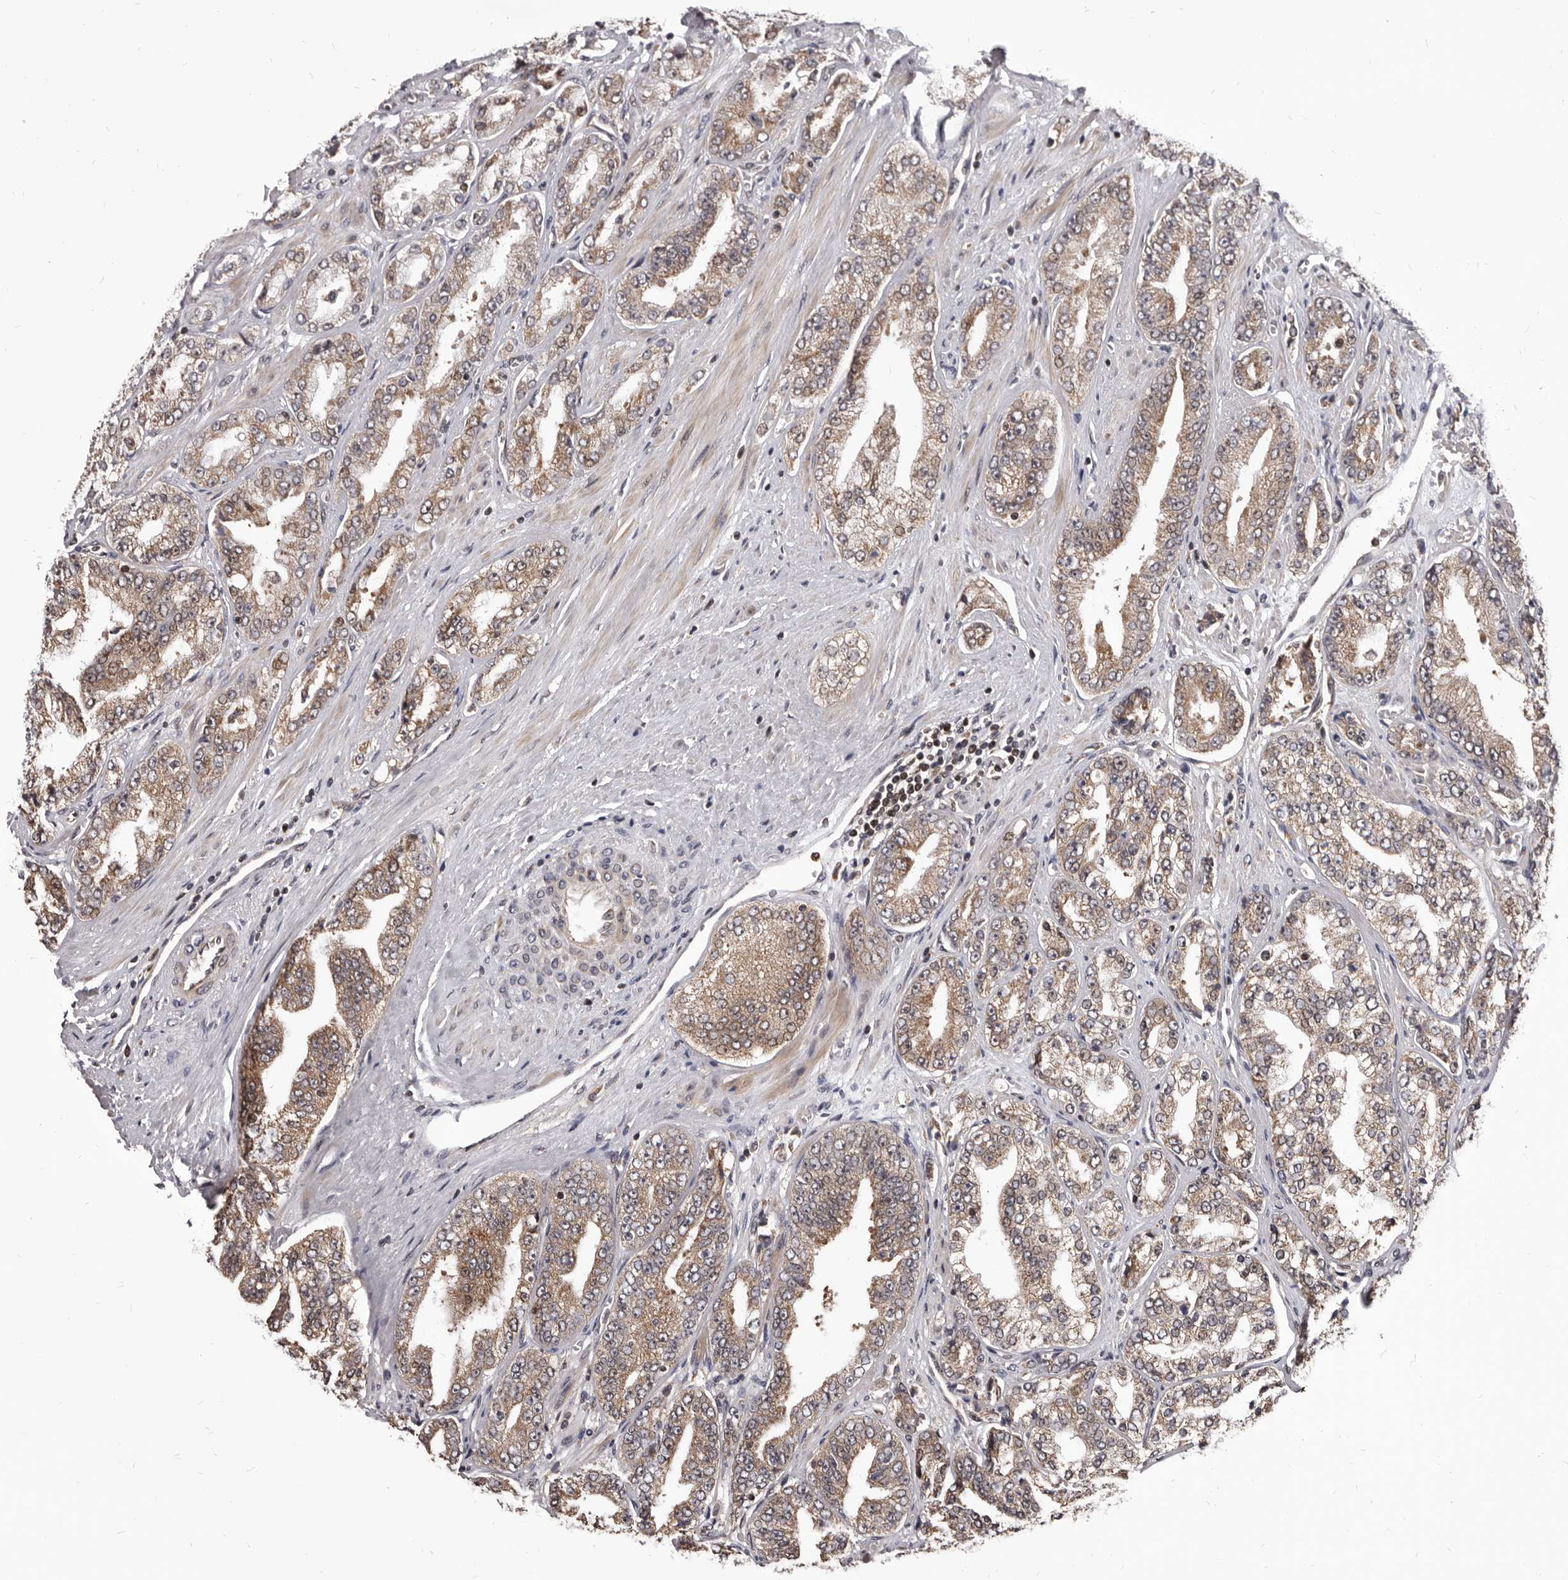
{"staining": {"intensity": "moderate", "quantity": "25%-75%", "location": "cytoplasmic/membranous"}, "tissue": "prostate cancer", "cell_type": "Tumor cells", "image_type": "cancer", "snomed": [{"axis": "morphology", "description": "Adenocarcinoma, High grade"}, {"axis": "topography", "description": "Prostate"}], "caption": "This image shows immunohistochemistry (IHC) staining of high-grade adenocarcinoma (prostate), with medium moderate cytoplasmic/membranous positivity in about 25%-75% of tumor cells.", "gene": "MAP3K14", "patient": {"sex": "male", "age": 71}}